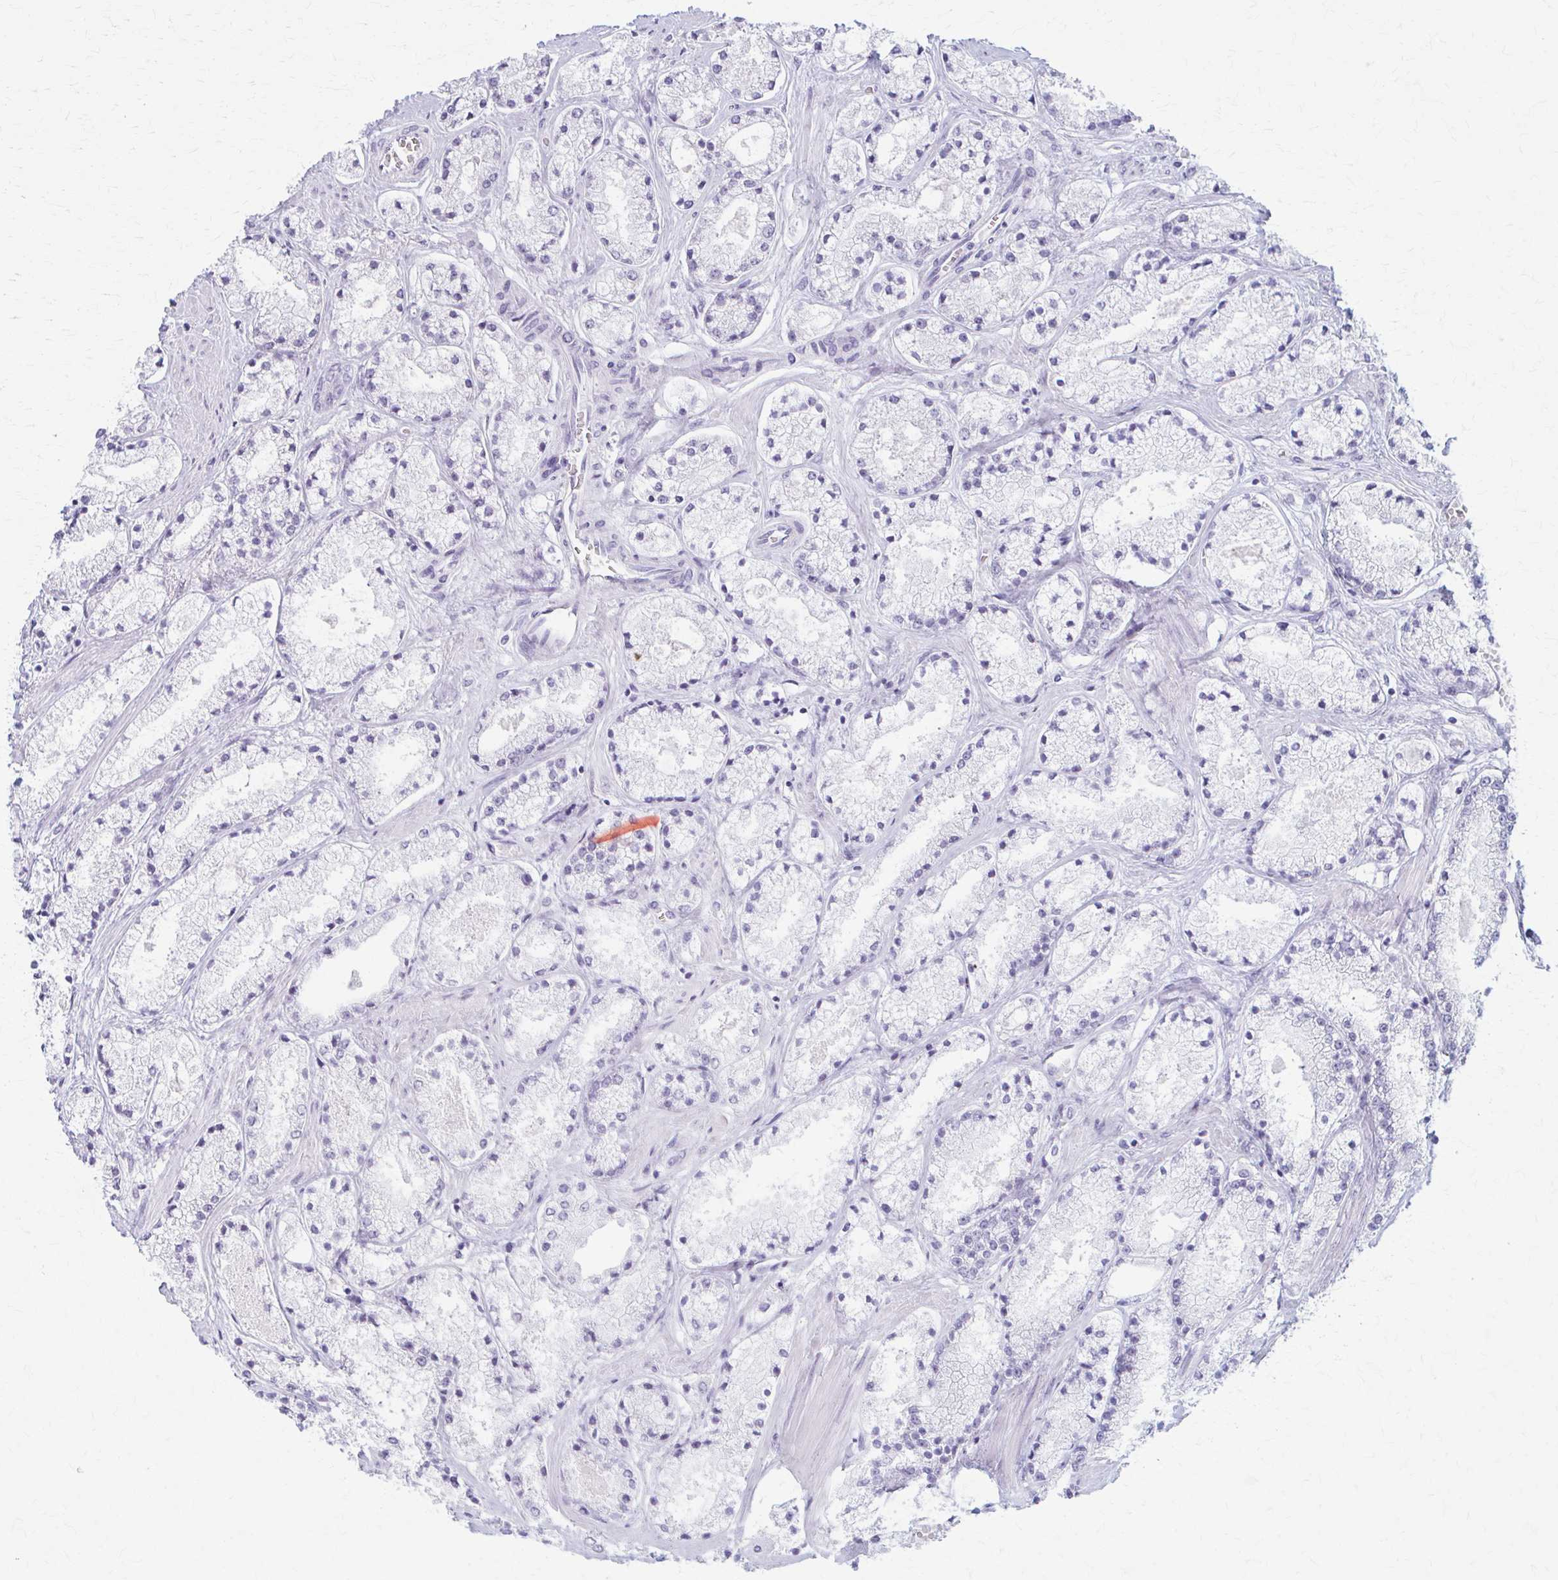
{"staining": {"intensity": "negative", "quantity": "none", "location": "none"}, "tissue": "prostate cancer", "cell_type": "Tumor cells", "image_type": "cancer", "snomed": [{"axis": "morphology", "description": "Adenocarcinoma, High grade"}, {"axis": "topography", "description": "Prostate"}], "caption": "This histopathology image is of prostate adenocarcinoma (high-grade) stained with immunohistochemistry (IHC) to label a protein in brown with the nuclei are counter-stained blue. There is no positivity in tumor cells.", "gene": "PRKRA", "patient": {"sex": "male", "age": 63}}